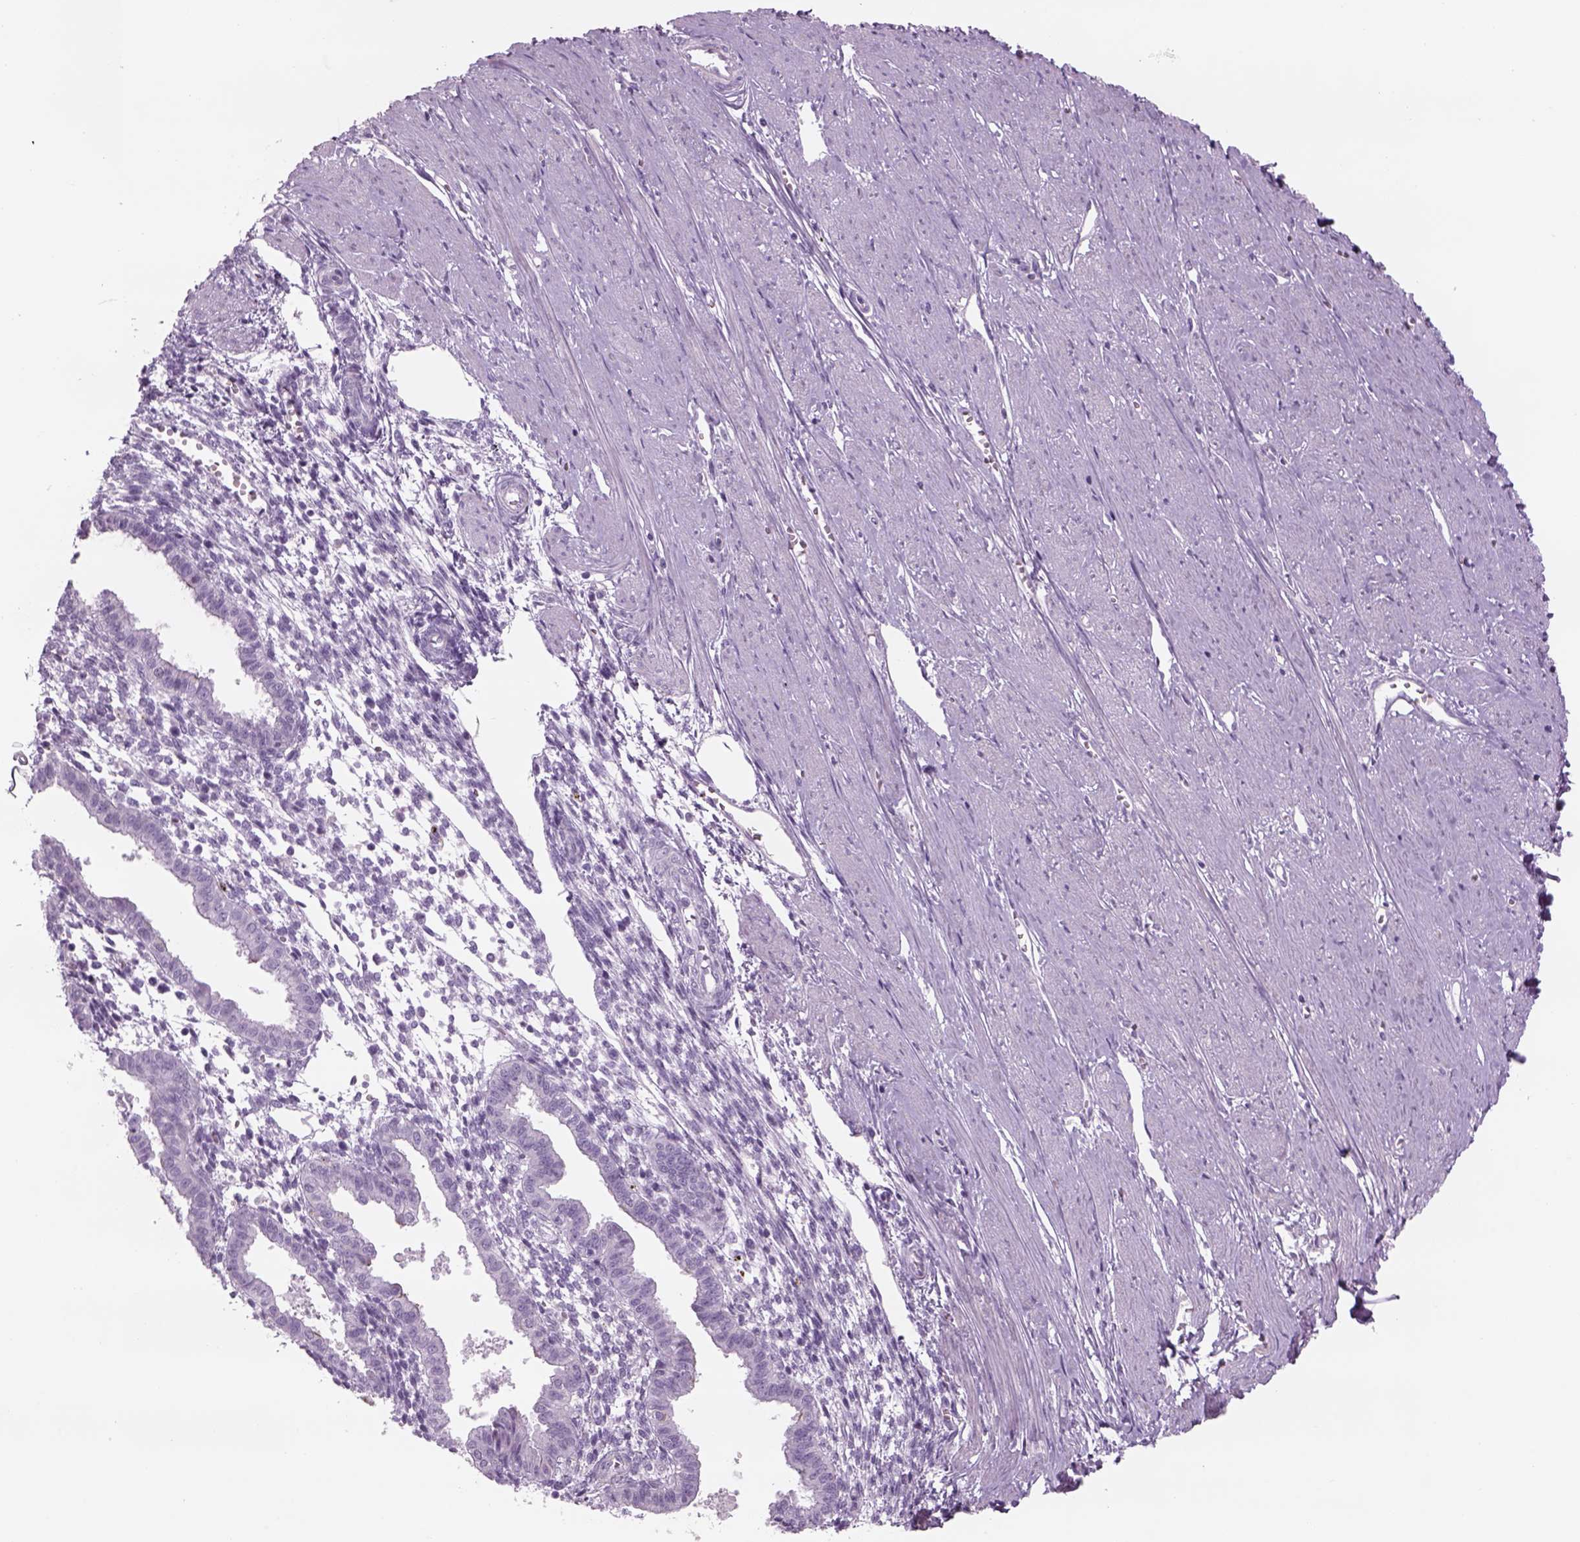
{"staining": {"intensity": "negative", "quantity": "none", "location": "none"}, "tissue": "endometrium", "cell_type": "Cells in endometrial stroma", "image_type": "normal", "snomed": [{"axis": "morphology", "description": "Normal tissue, NOS"}, {"axis": "topography", "description": "Endometrium"}], "caption": "High power microscopy image of an immunohistochemistry (IHC) photomicrograph of unremarkable endometrium, revealing no significant positivity in cells in endometrial stroma. (Immunohistochemistry (ihc), brightfield microscopy, high magnification).", "gene": "GAS2L2", "patient": {"sex": "female", "age": 37}}